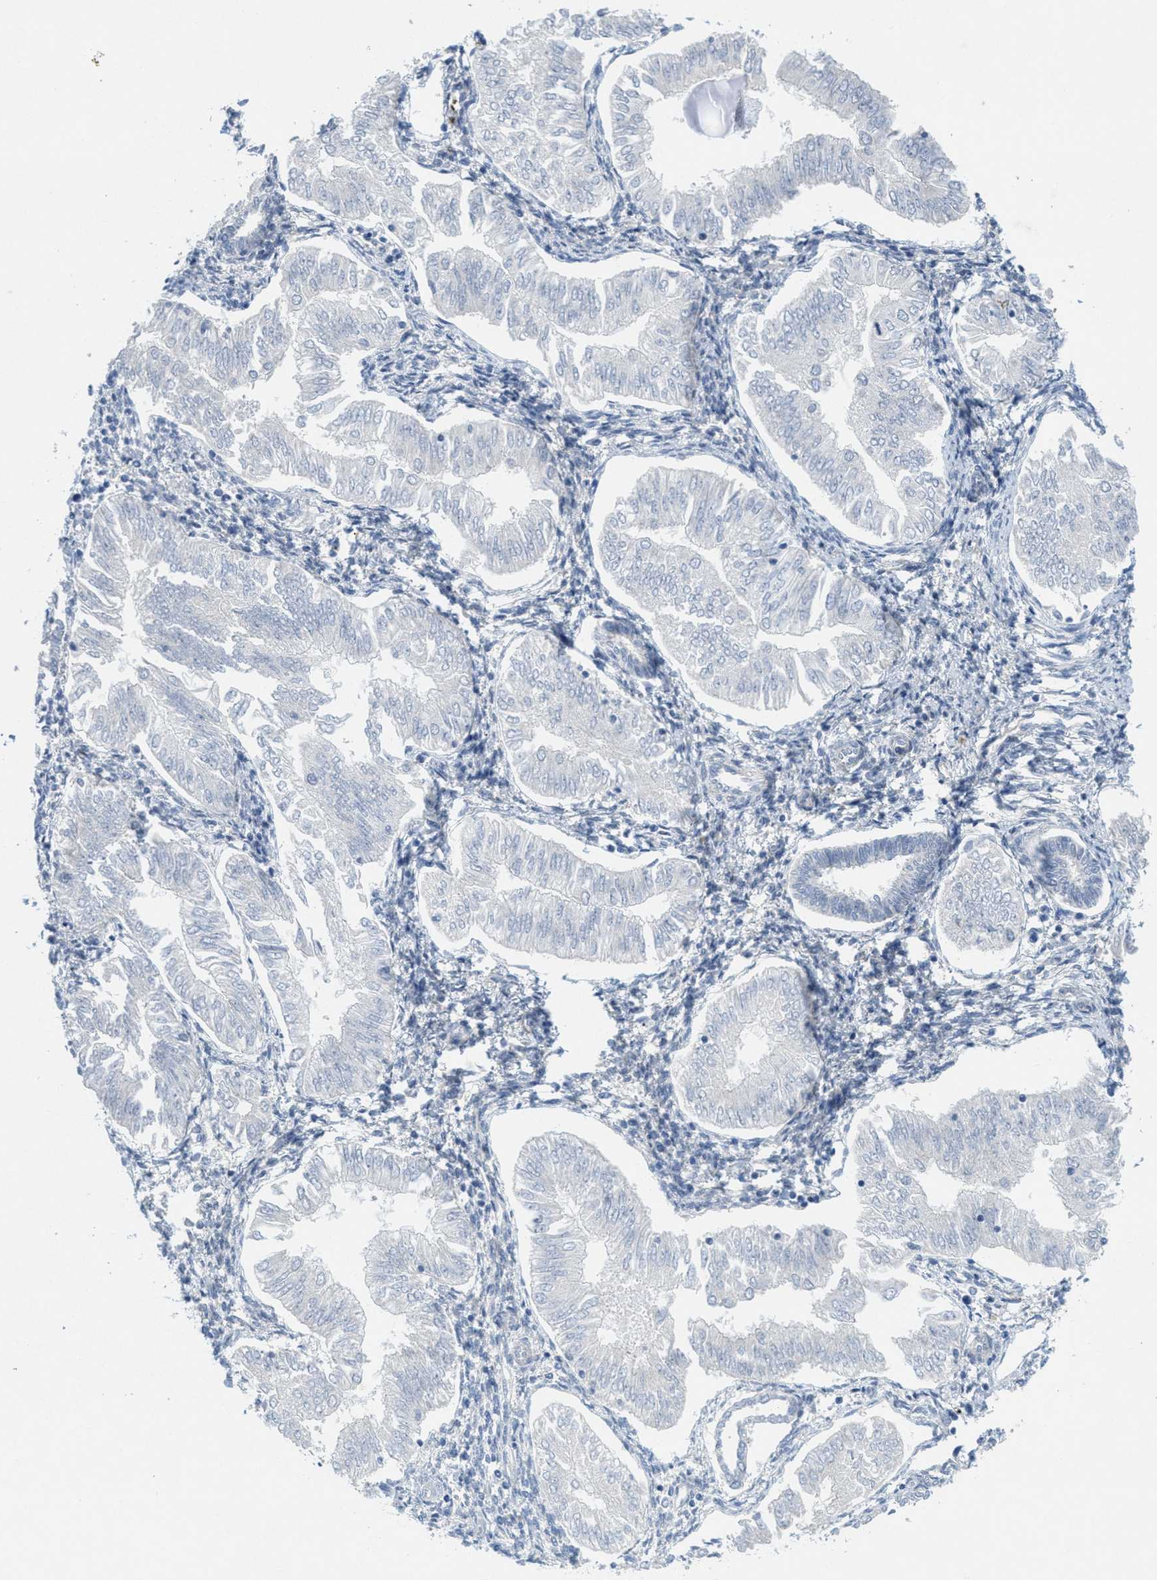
{"staining": {"intensity": "negative", "quantity": "none", "location": "none"}, "tissue": "endometrial cancer", "cell_type": "Tumor cells", "image_type": "cancer", "snomed": [{"axis": "morphology", "description": "Adenocarcinoma, NOS"}, {"axis": "topography", "description": "Endometrium"}], "caption": "Immunohistochemical staining of endometrial cancer displays no significant staining in tumor cells.", "gene": "ZFYVE9", "patient": {"sex": "female", "age": 53}}